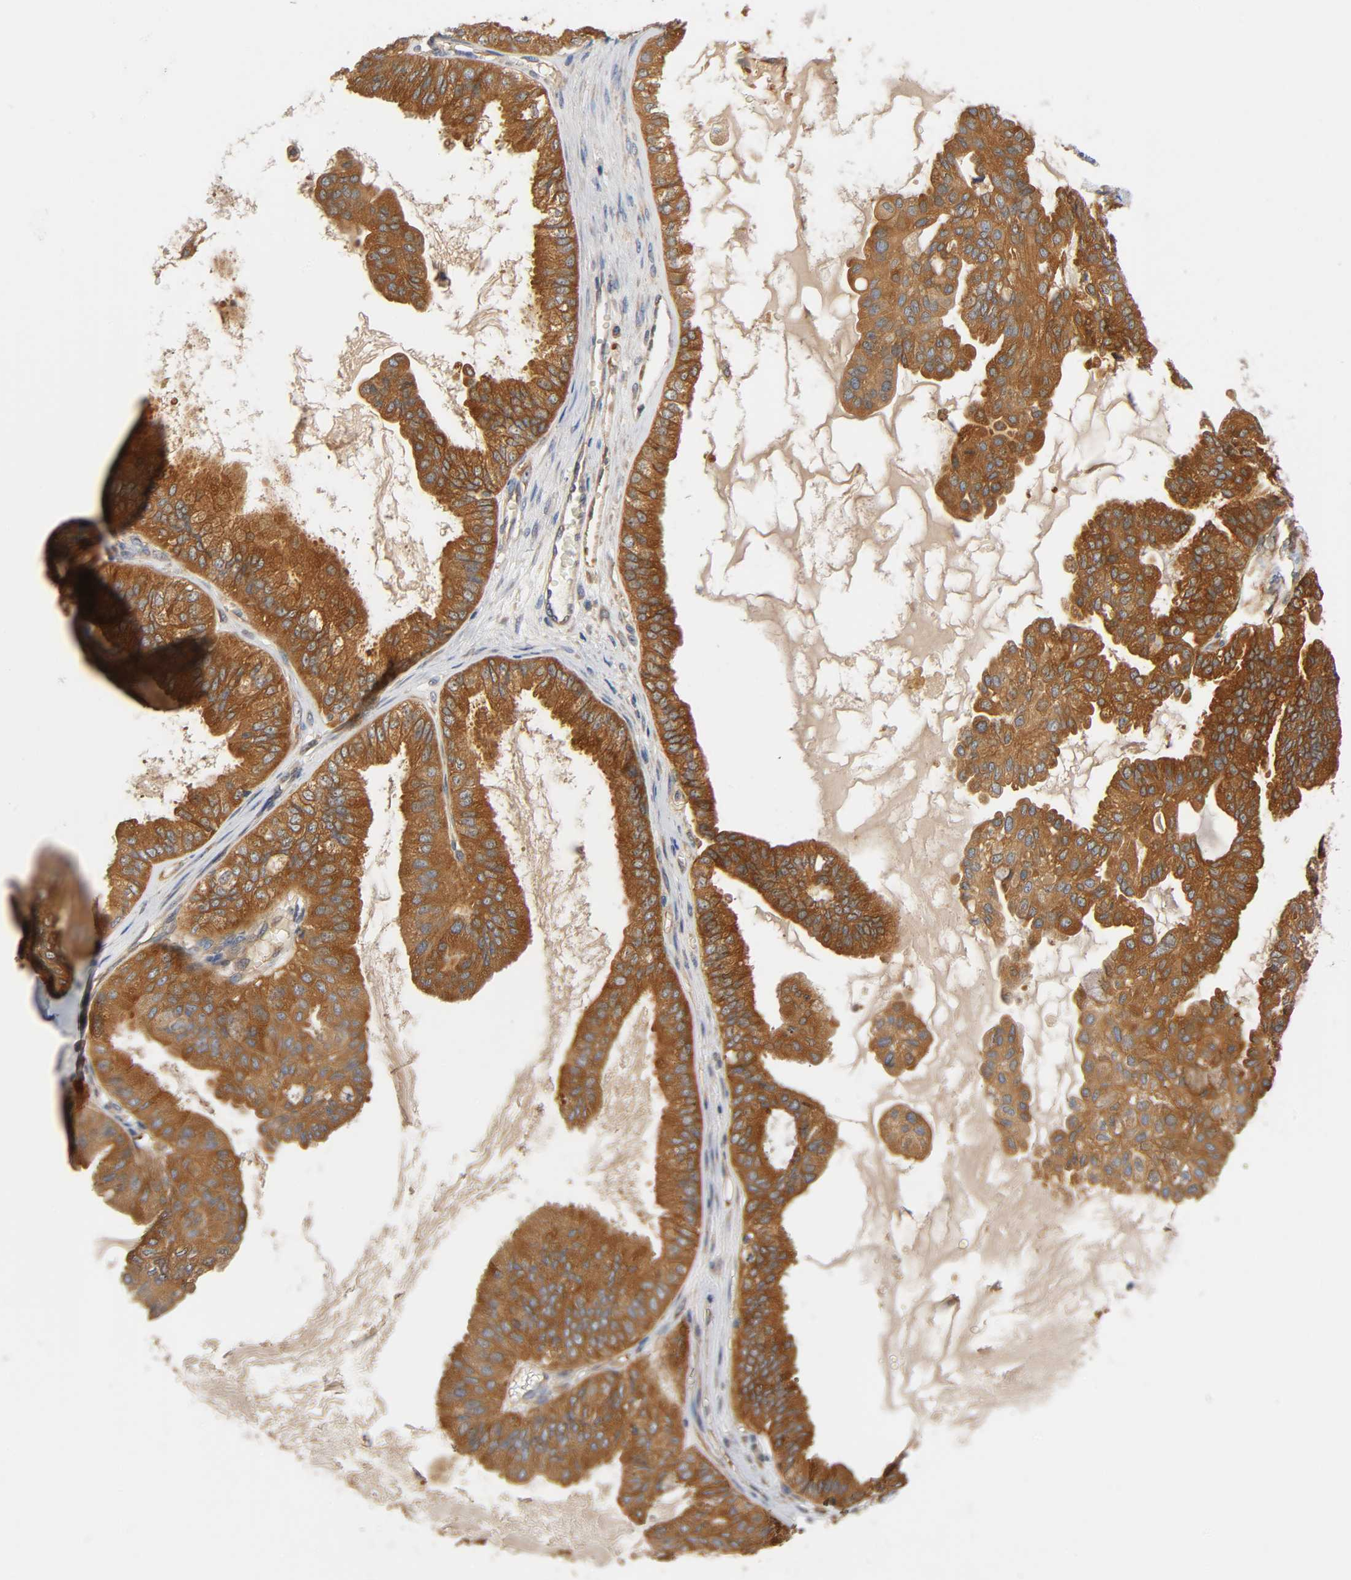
{"staining": {"intensity": "strong", "quantity": ">75%", "location": "cytoplasmic/membranous"}, "tissue": "ovarian cancer", "cell_type": "Tumor cells", "image_type": "cancer", "snomed": [{"axis": "morphology", "description": "Carcinoma, NOS"}, {"axis": "morphology", "description": "Carcinoma, endometroid"}, {"axis": "topography", "description": "Ovary"}], "caption": "Brown immunohistochemical staining in human ovarian cancer (endometroid carcinoma) demonstrates strong cytoplasmic/membranous expression in approximately >75% of tumor cells.", "gene": "PRKAB1", "patient": {"sex": "female", "age": 50}}